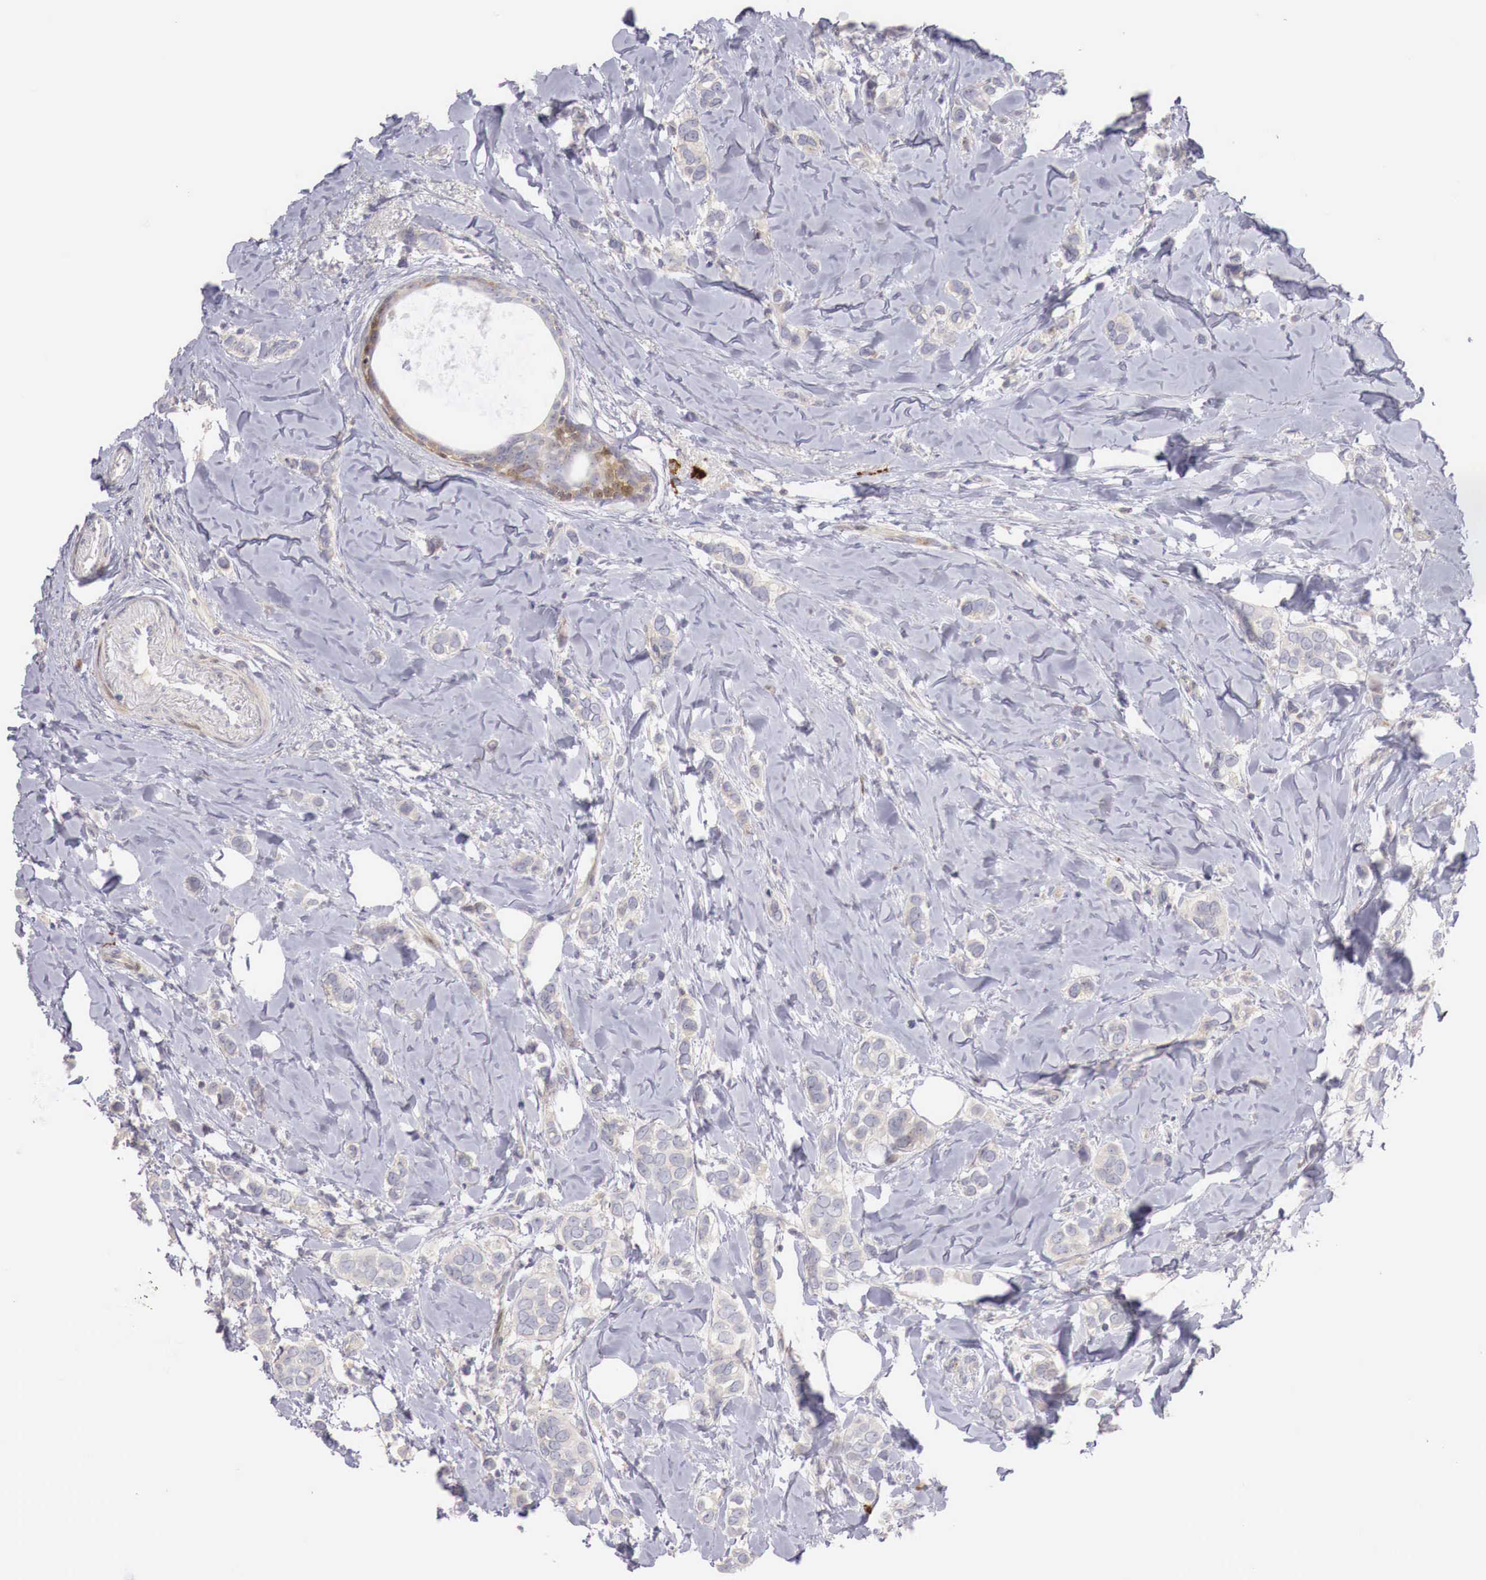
{"staining": {"intensity": "negative", "quantity": "none", "location": "none"}, "tissue": "breast cancer", "cell_type": "Tumor cells", "image_type": "cancer", "snomed": [{"axis": "morphology", "description": "Duct carcinoma"}, {"axis": "topography", "description": "Breast"}], "caption": "This is an immunohistochemistry (IHC) histopathology image of human invasive ductal carcinoma (breast). There is no staining in tumor cells.", "gene": "CLCN5", "patient": {"sex": "female", "age": 72}}